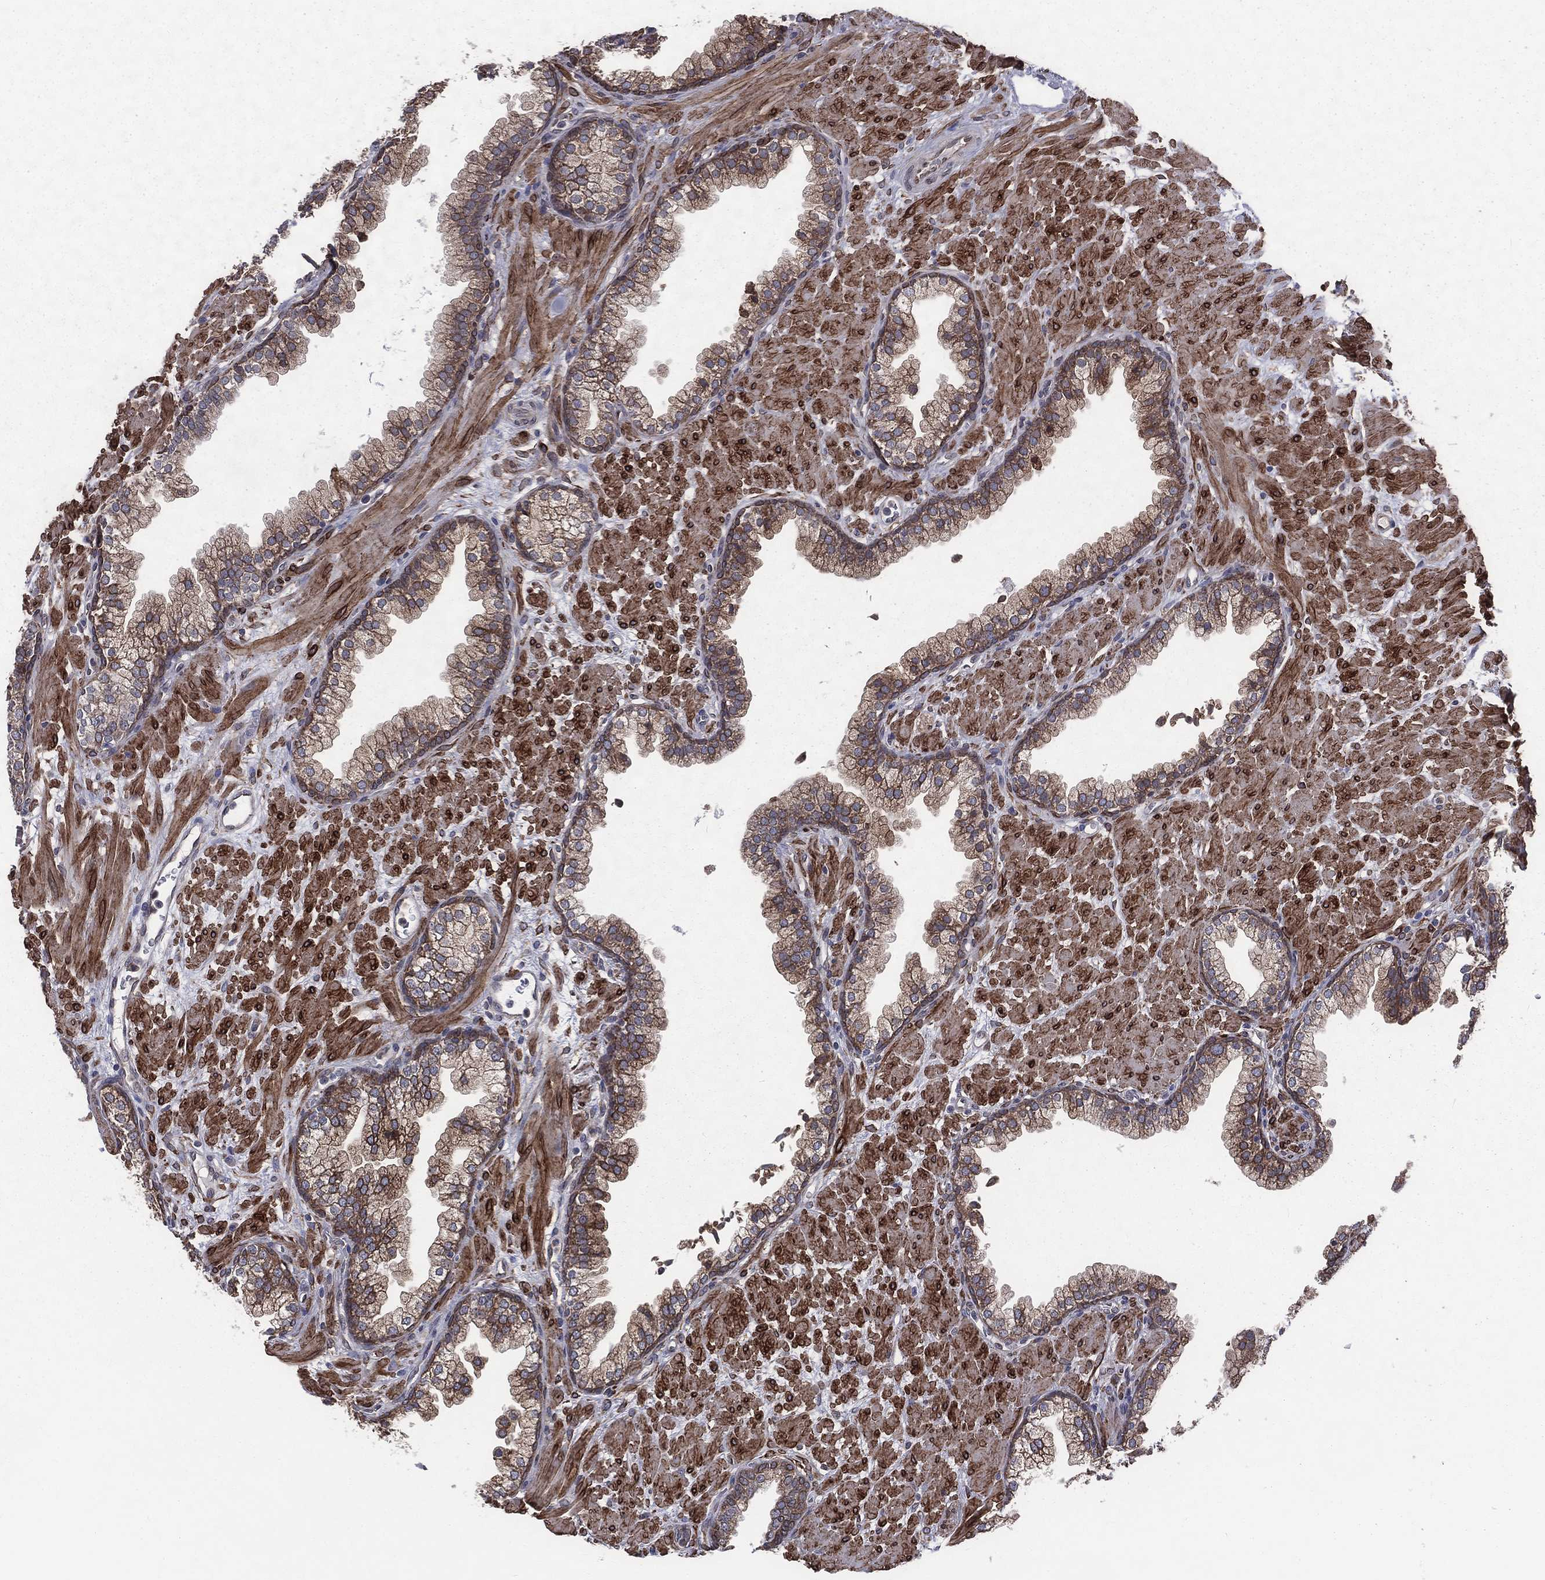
{"staining": {"intensity": "moderate", "quantity": ">75%", "location": "cytoplasmic/membranous"}, "tissue": "prostate", "cell_type": "Glandular cells", "image_type": "normal", "snomed": [{"axis": "morphology", "description": "Normal tissue, NOS"}, {"axis": "topography", "description": "Prostate"}], "caption": "IHC image of benign human prostate stained for a protein (brown), which displays medium levels of moderate cytoplasmic/membranous positivity in approximately >75% of glandular cells.", "gene": "PGRMC1", "patient": {"sex": "male", "age": 63}}